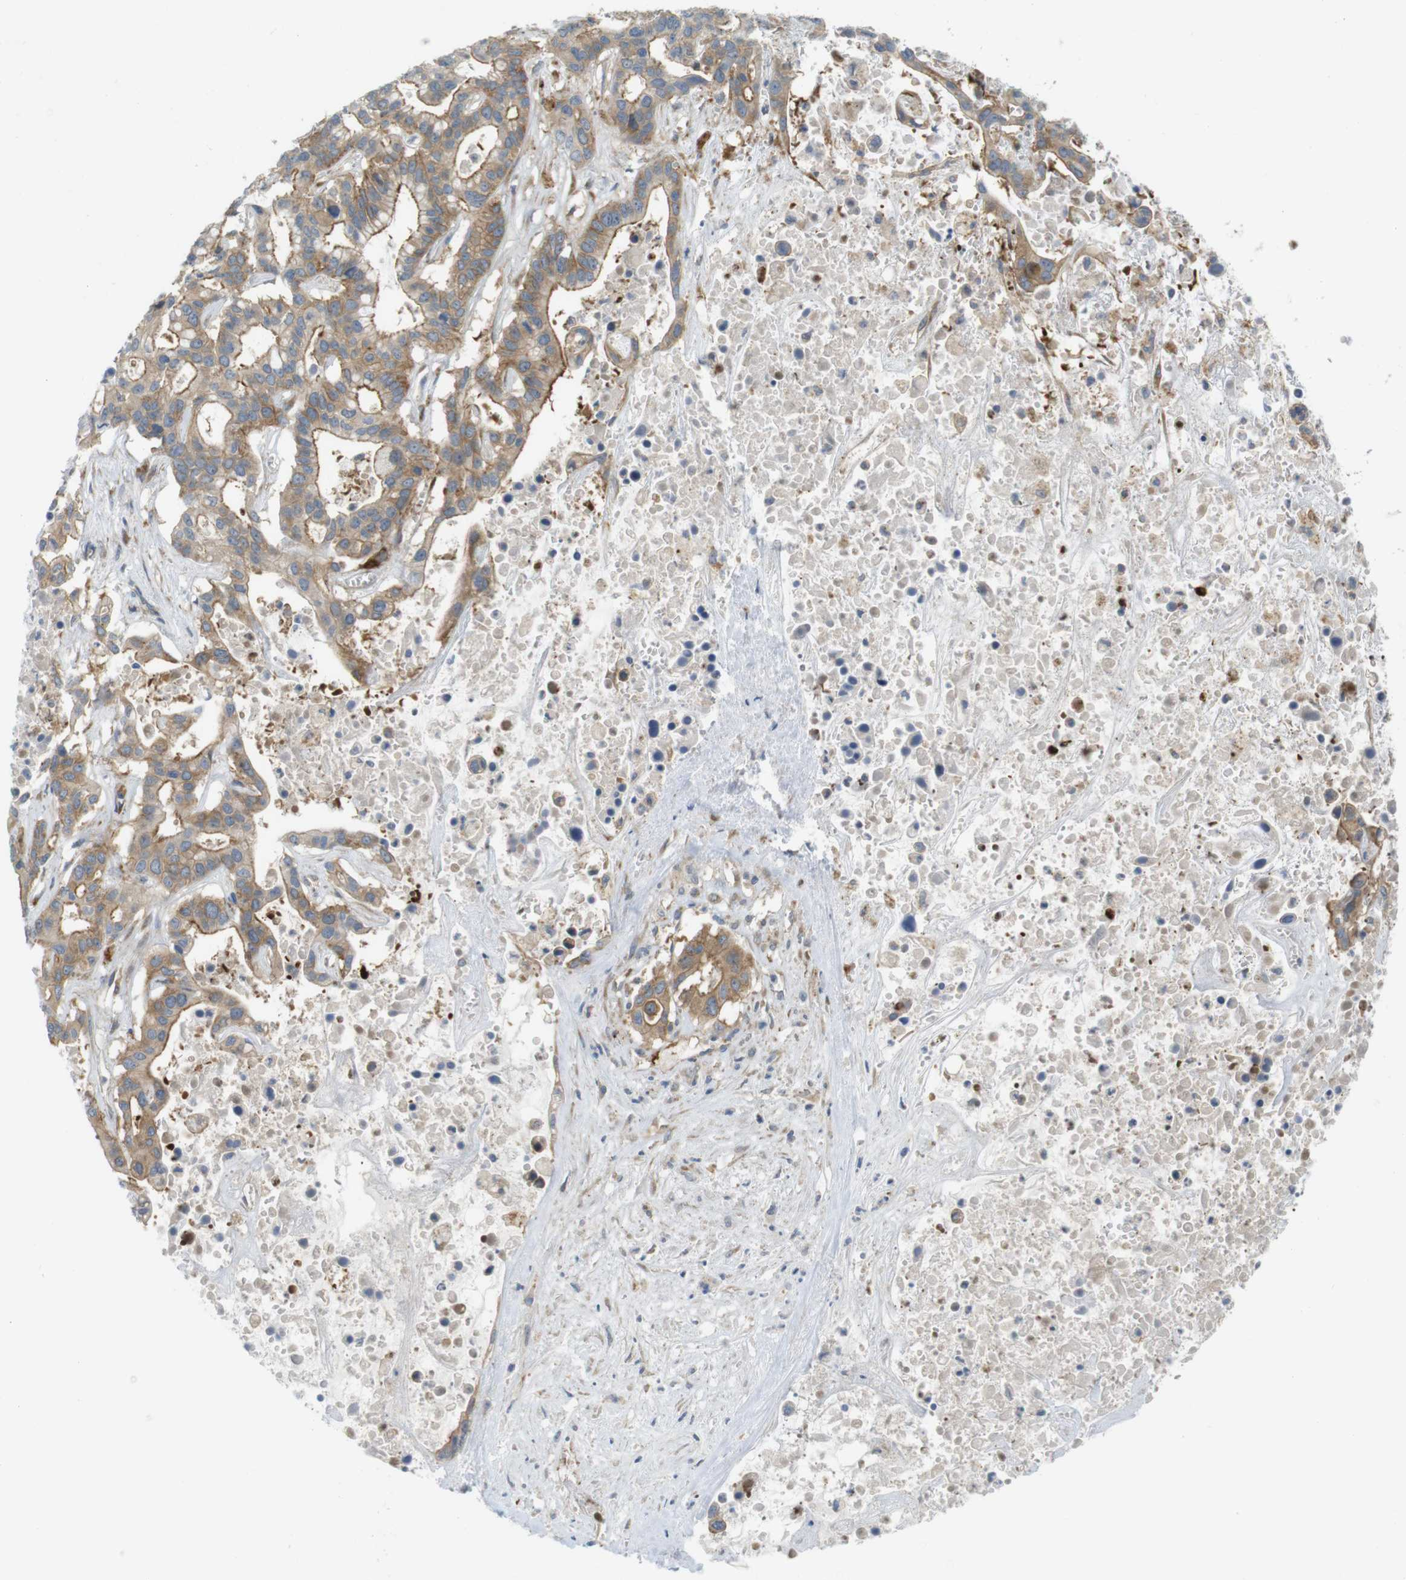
{"staining": {"intensity": "moderate", "quantity": ">75%", "location": "cytoplasmic/membranous"}, "tissue": "liver cancer", "cell_type": "Tumor cells", "image_type": "cancer", "snomed": [{"axis": "morphology", "description": "Cholangiocarcinoma"}, {"axis": "topography", "description": "Liver"}], "caption": "Human liver cancer (cholangiocarcinoma) stained for a protein (brown) exhibits moderate cytoplasmic/membranous positive expression in approximately >75% of tumor cells.", "gene": "GJC3", "patient": {"sex": "female", "age": 65}}